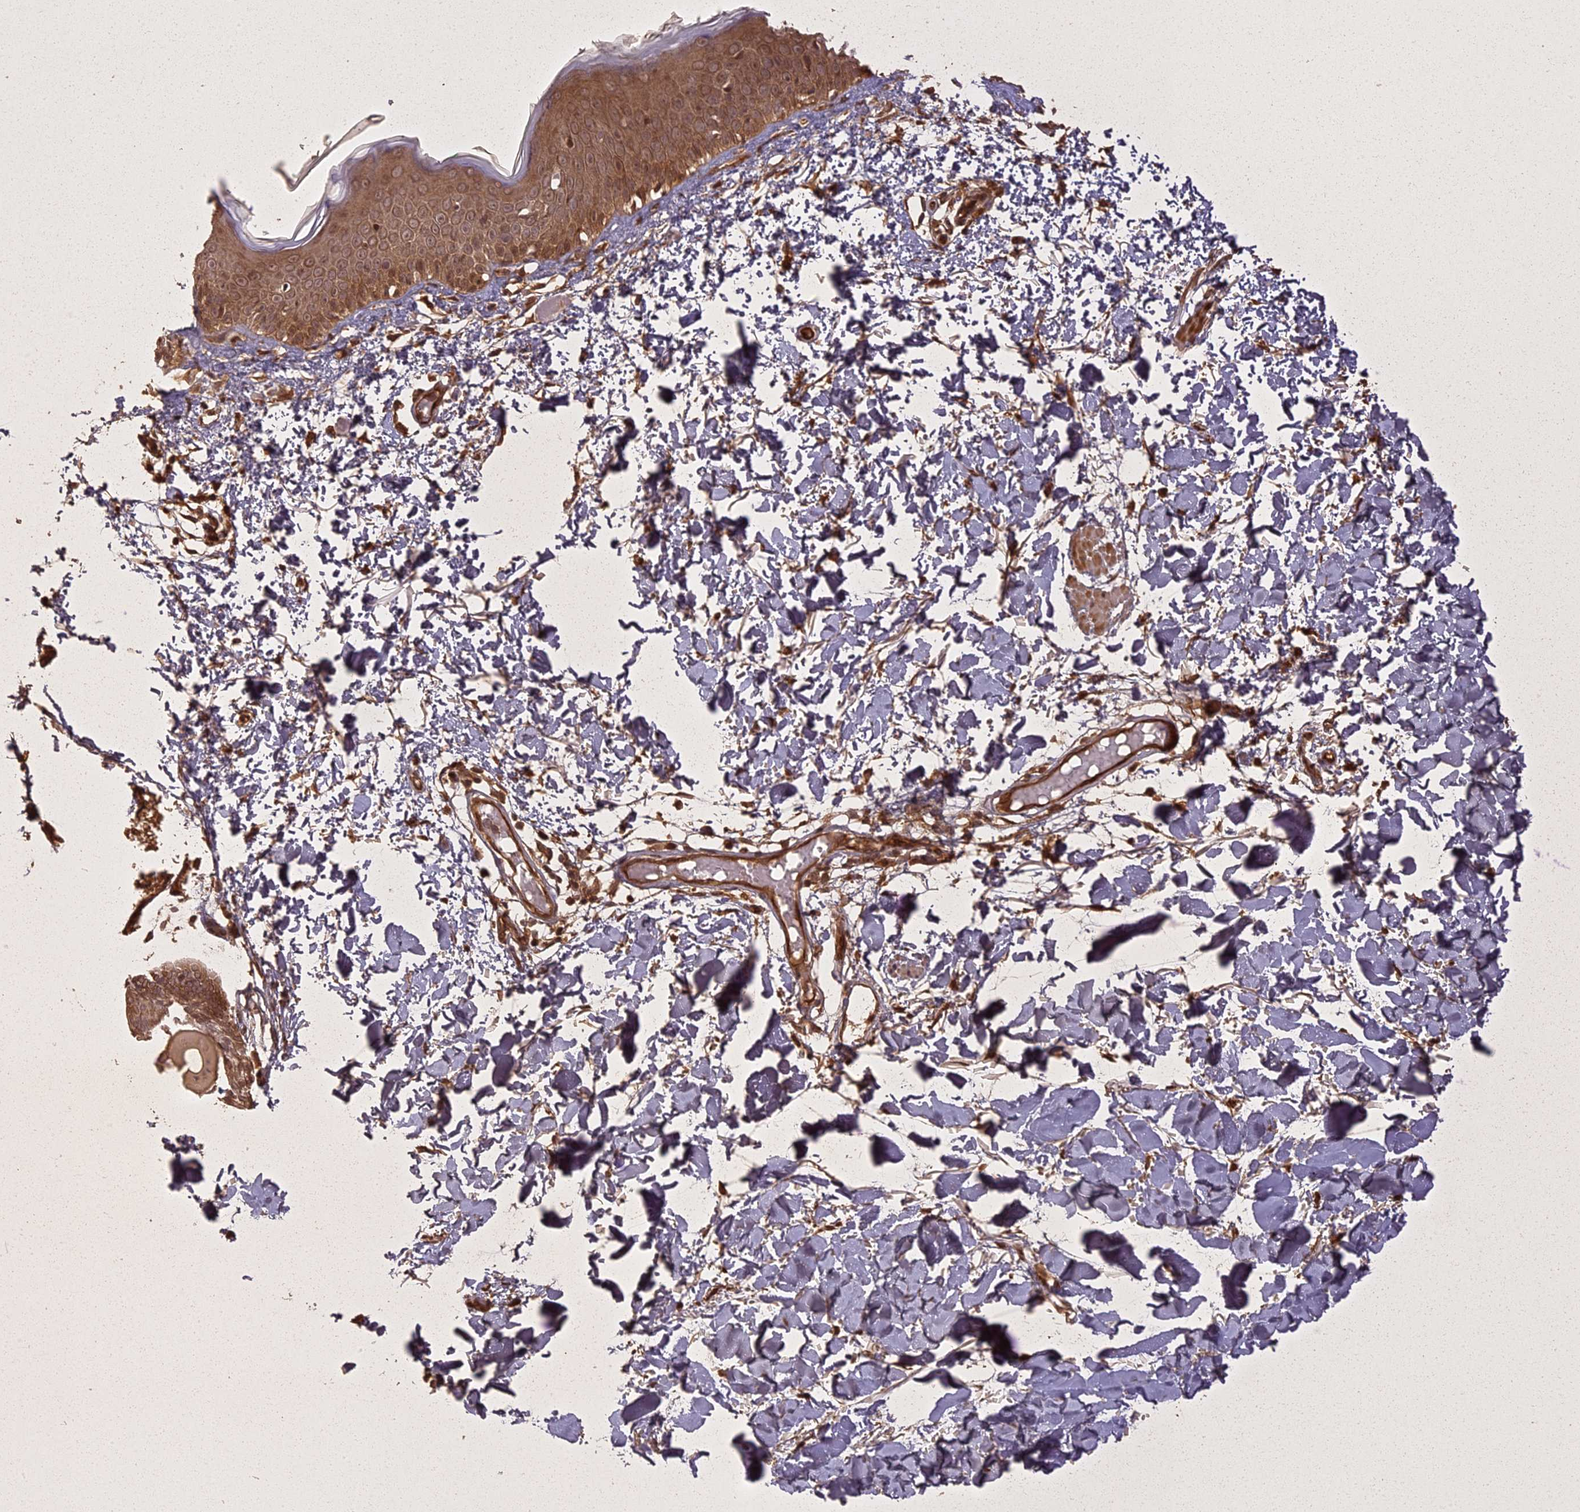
{"staining": {"intensity": "moderate", "quantity": ">75%", "location": "cytoplasmic/membranous"}, "tissue": "skin", "cell_type": "Fibroblasts", "image_type": "normal", "snomed": [{"axis": "morphology", "description": "Normal tissue, NOS"}, {"axis": "topography", "description": "Skin"}], "caption": "Brown immunohistochemical staining in normal skin displays moderate cytoplasmic/membranous positivity in about >75% of fibroblasts. (DAB (3,3'-diaminobenzidine) IHC with brightfield microscopy, high magnification).", "gene": "LIN37", "patient": {"sex": "male", "age": 62}}